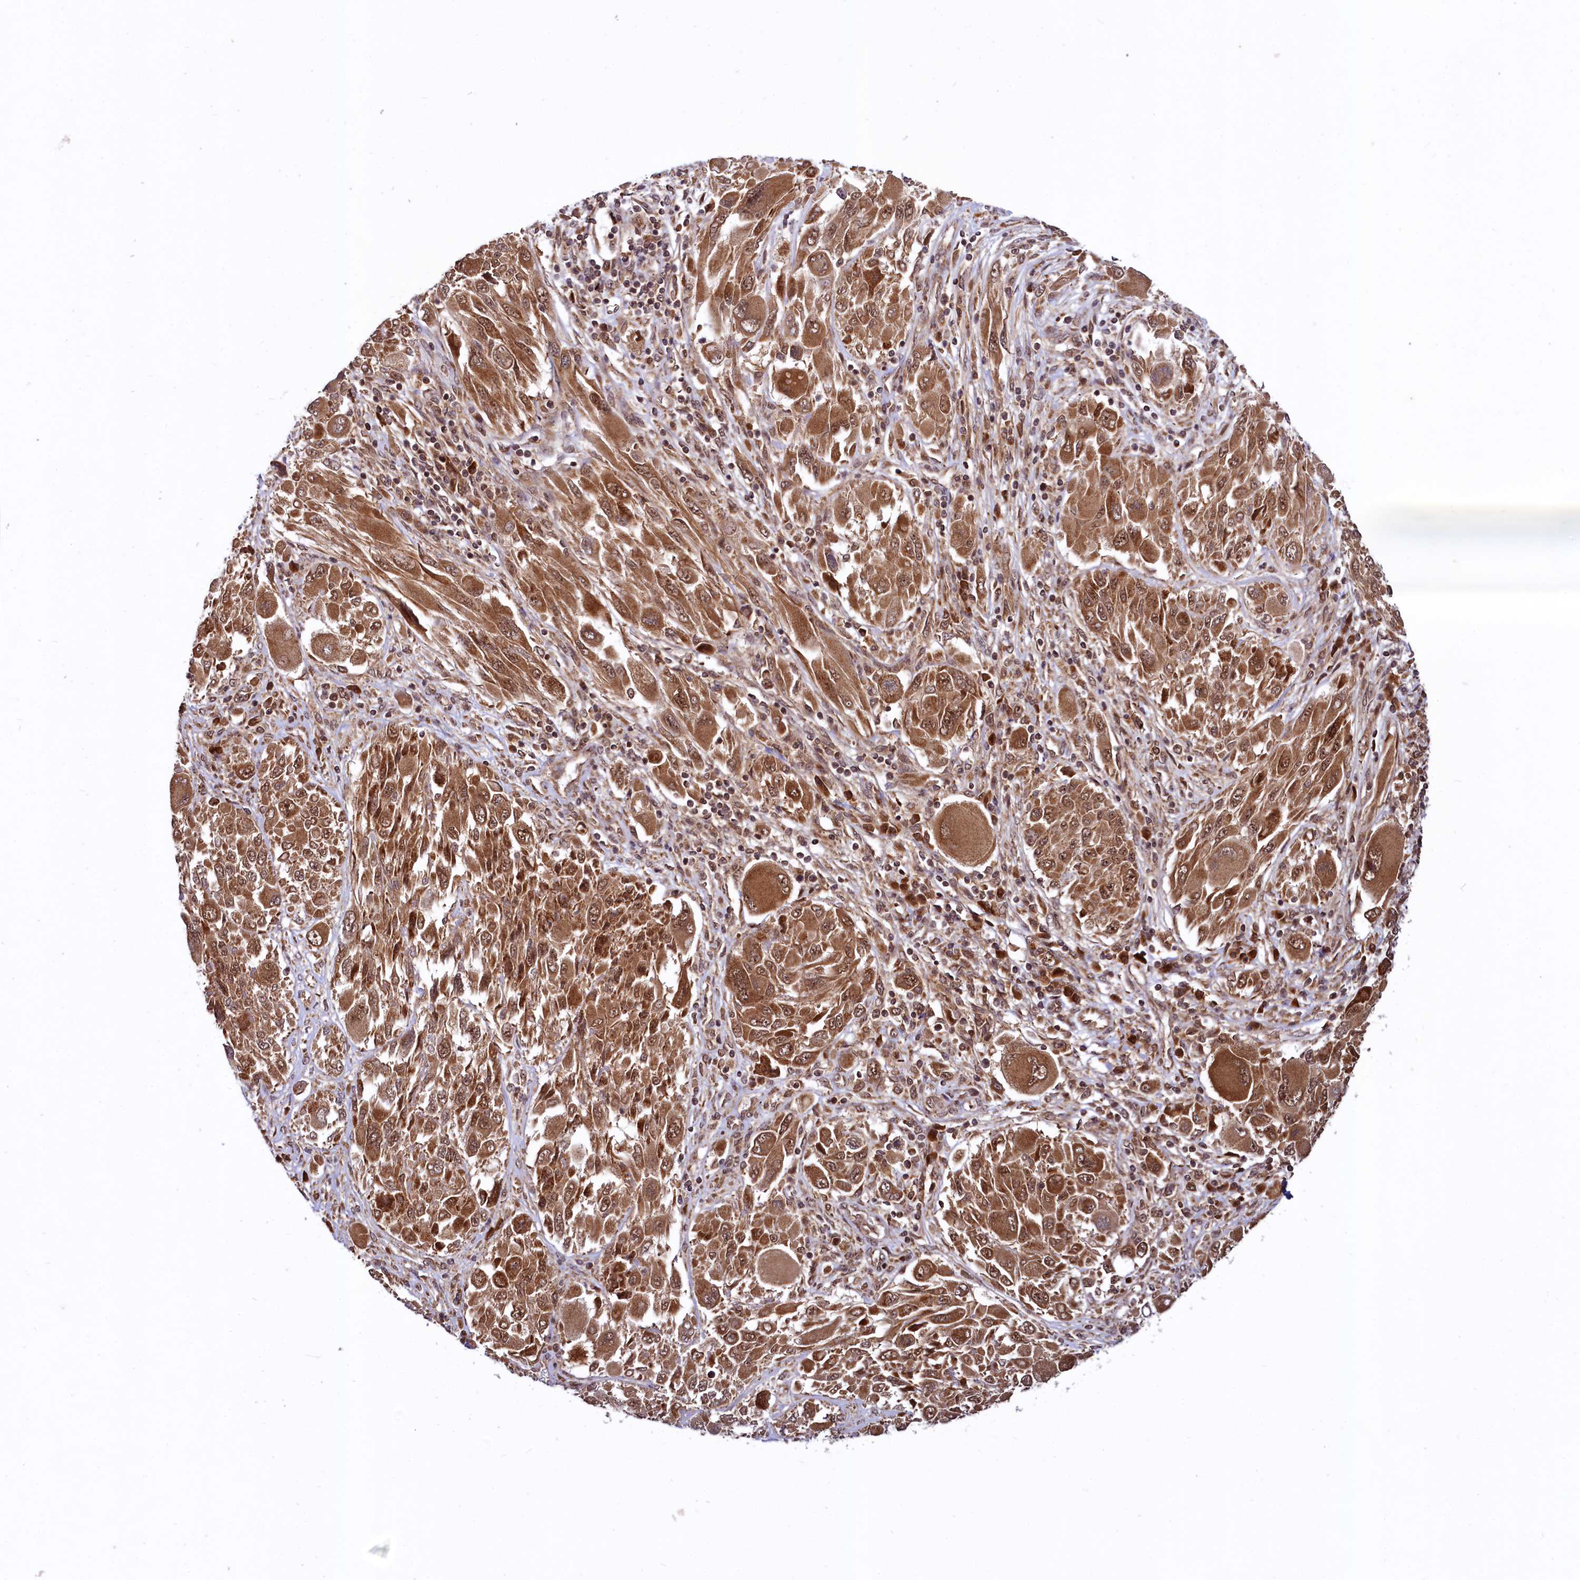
{"staining": {"intensity": "strong", "quantity": ">75%", "location": "cytoplasmic/membranous,nuclear"}, "tissue": "melanoma", "cell_type": "Tumor cells", "image_type": "cancer", "snomed": [{"axis": "morphology", "description": "Malignant melanoma, NOS"}, {"axis": "topography", "description": "Skin"}], "caption": "Immunohistochemical staining of malignant melanoma exhibits strong cytoplasmic/membranous and nuclear protein expression in approximately >75% of tumor cells.", "gene": "UBE3A", "patient": {"sex": "female", "age": 91}}